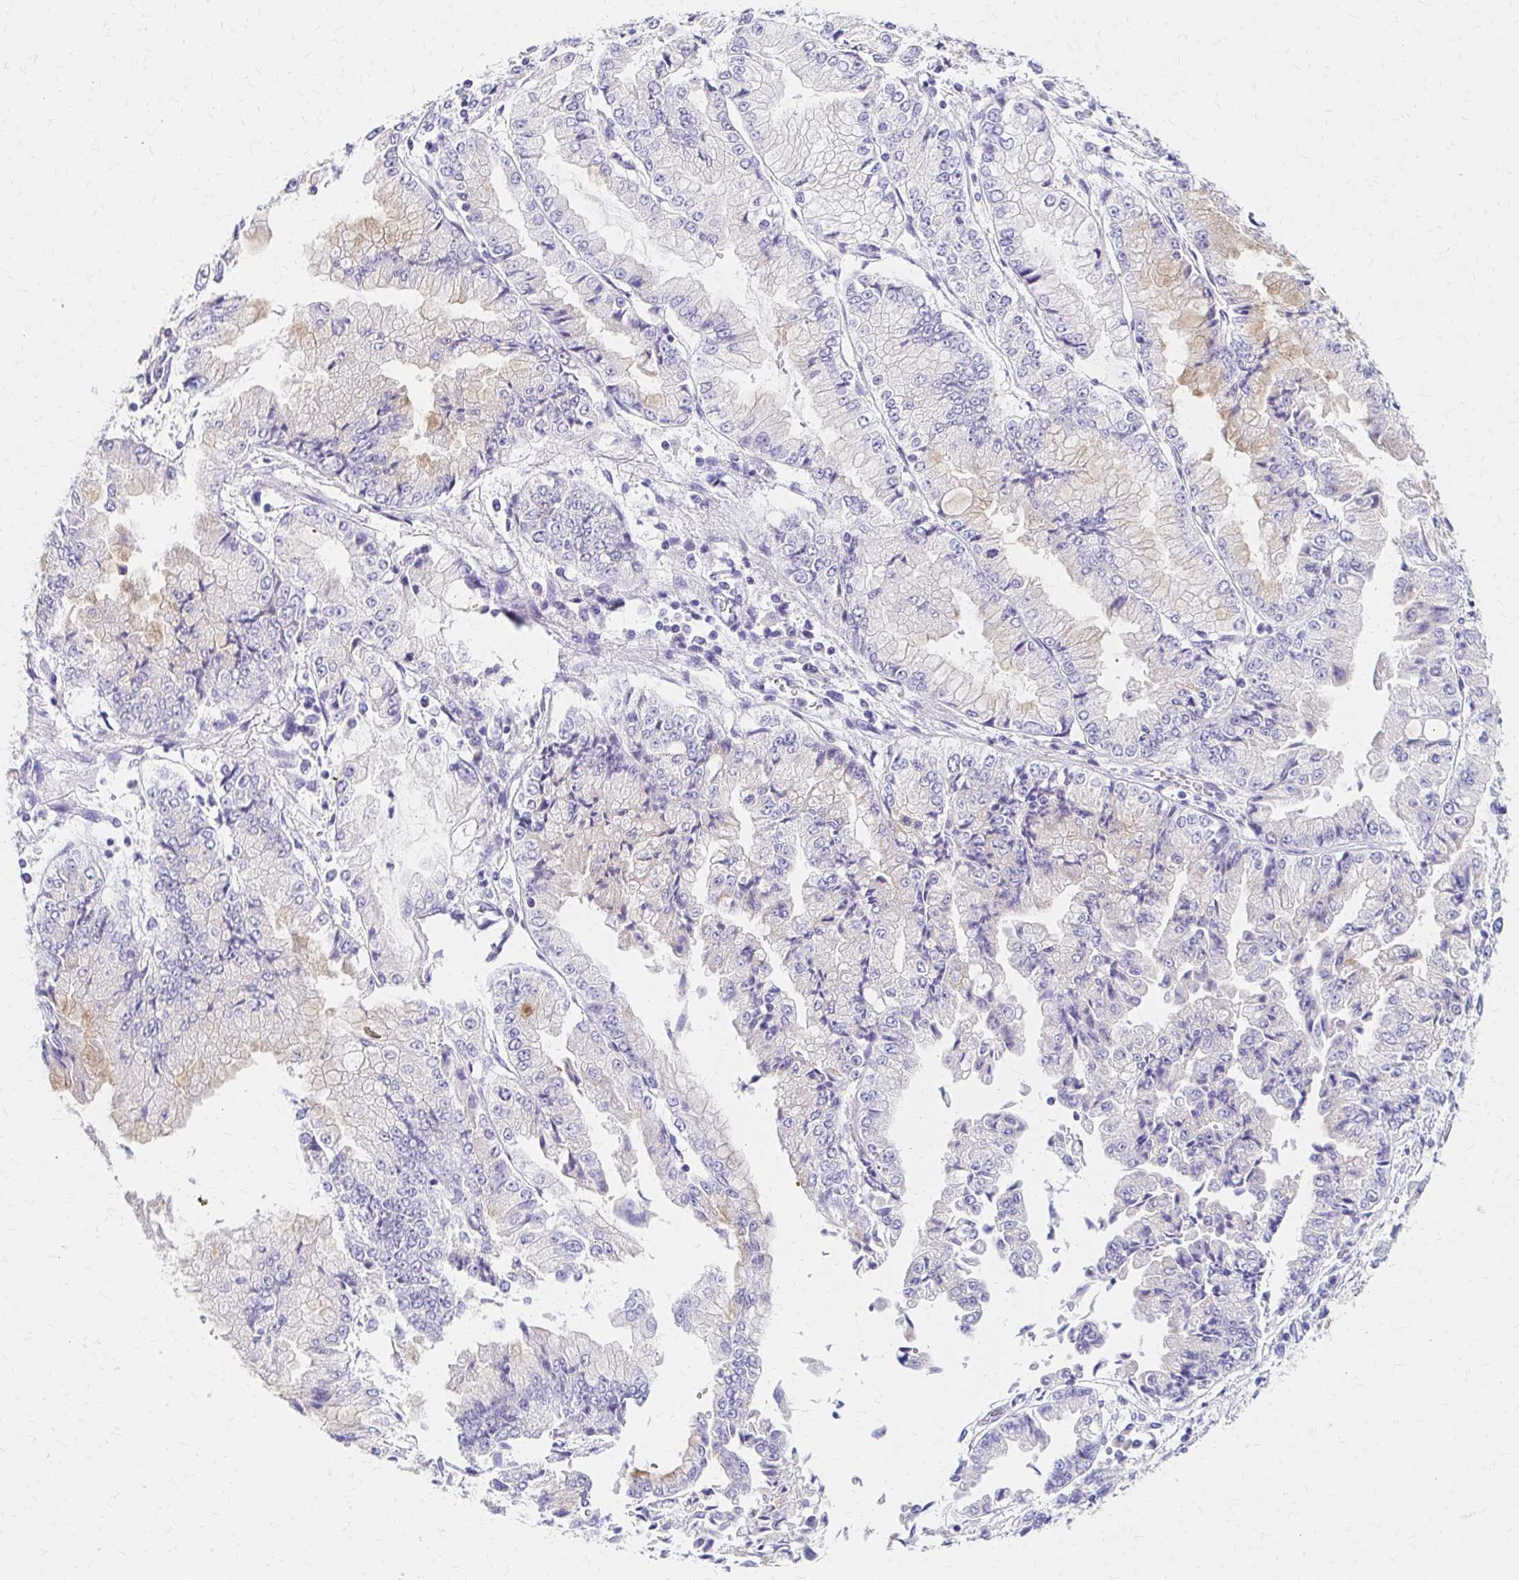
{"staining": {"intensity": "negative", "quantity": "none", "location": "none"}, "tissue": "stomach cancer", "cell_type": "Tumor cells", "image_type": "cancer", "snomed": [{"axis": "morphology", "description": "Adenocarcinoma, NOS"}, {"axis": "topography", "description": "Stomach, upper"}], "caption": "Immunohistochemistry (IHC) of stomach cancer reveals no expression in tumor cells. (DAB immunohistochemistry (IHC) visualized using brightfield microscopy, high magnification).", "gene": "AZGP1", "patient": {"sex": "female", "age": 74}}